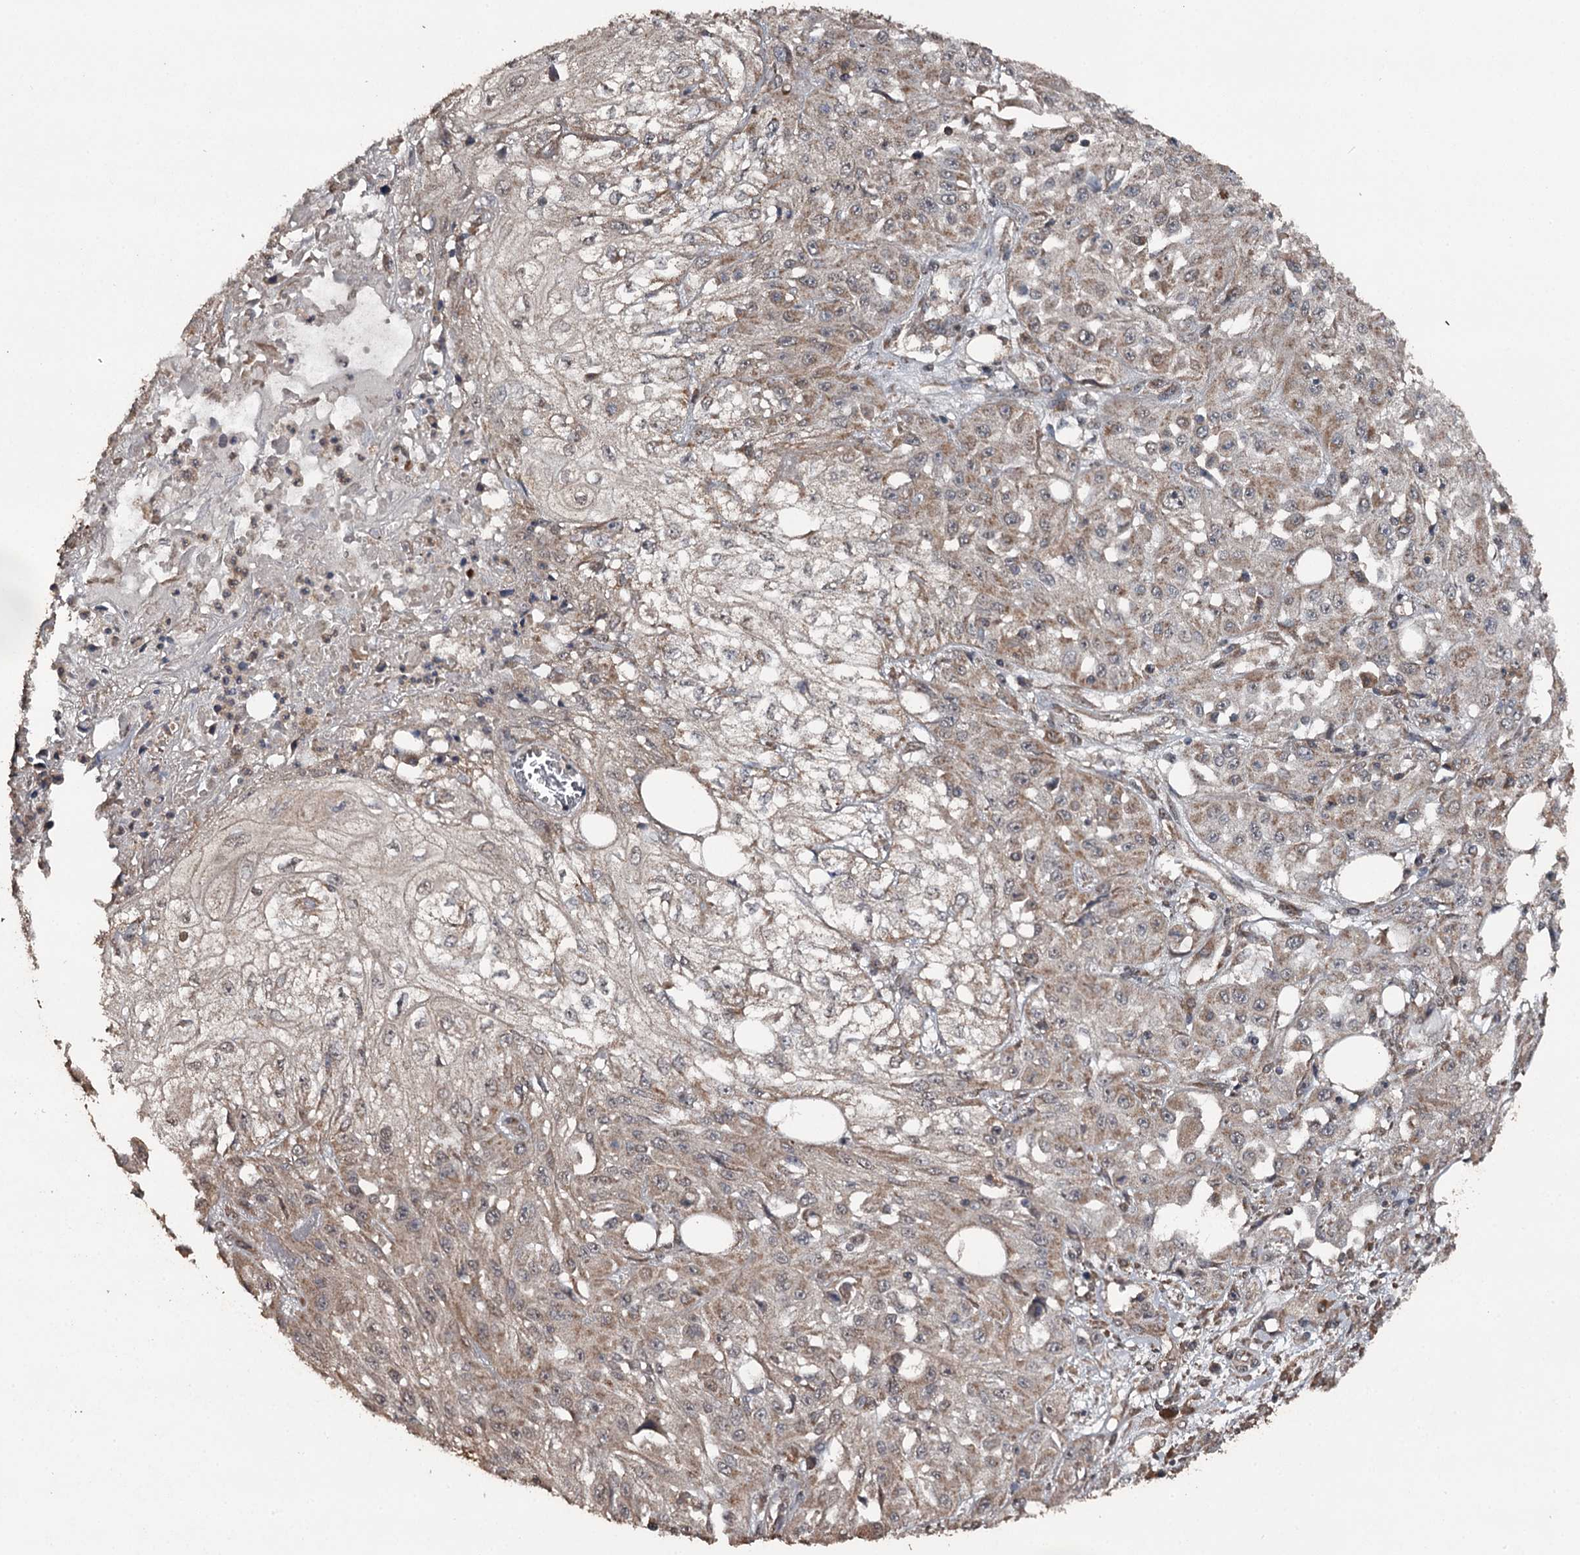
{"staining": {"intensity": "moderate", "quantity": ">75%", "location": "cytoplasmic/membranous"}, "tissue": "skin cancer", "cell_type": "Tumor cells", "image_type": "cancer", "snomed": [{"axis": "morphology", "description": "Squamous cell carcinoma, NOS"}, {"axis": "morphology", "description": "Squamous cell carcinoma, metastatic, NOS"}, {"axis": "topography", "description": "Skin"}, {"axis": "topography", "description": "Lymph node"}], "caption": "High-magnification brightfield microscopy of skin cancer (metastatic squamous cell carcinoma) stained with DAB (3,3'-diaminobenzidine) (brown) and counterstained with hematoxylin (blue). tumor cells exhibit moderate cytoplasmic/membranous positivity is appreciated in about>75% of cells.", "gene": "WIPI1", "patient": {"sex": "male", "age": 75}}